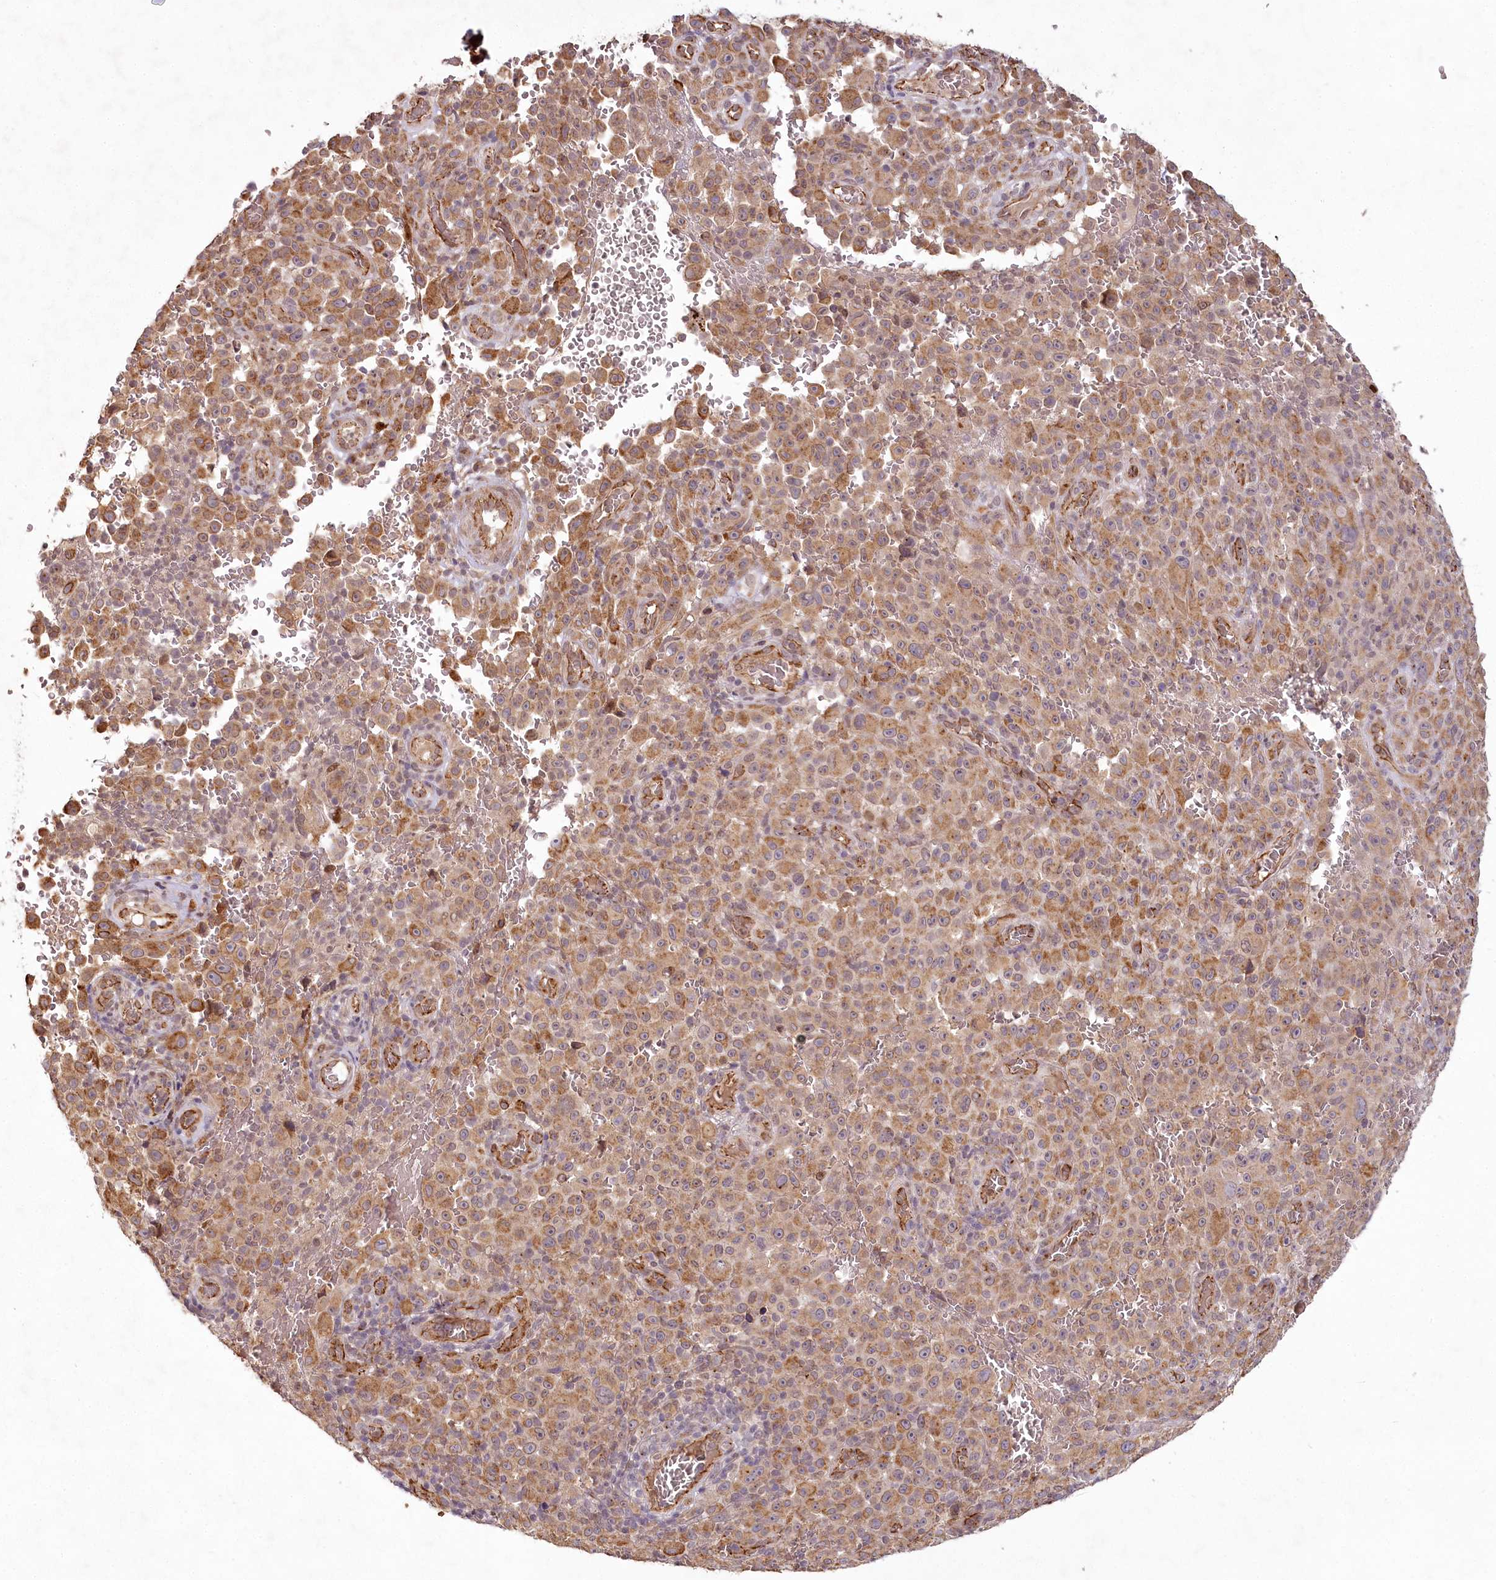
{"staining": {"intensity": "moderate", "quantity": ">75%", "location": "cytoplasmic/membranous"}, "tissue": "melanoma", "cell_type": "Tumor cells", "image_type": "cancer", "snomed": [{"axis": "morphology", "description": "Malignant melanoma, NOS"}, {"axis": "topography", "description": "Skin"}], "caption": "Malignant melanoma stained with a protein marker shows moderate staining in tumor cells.", "gene": "ALKBH8", "patient": {"sex": "female", "age": 82}}